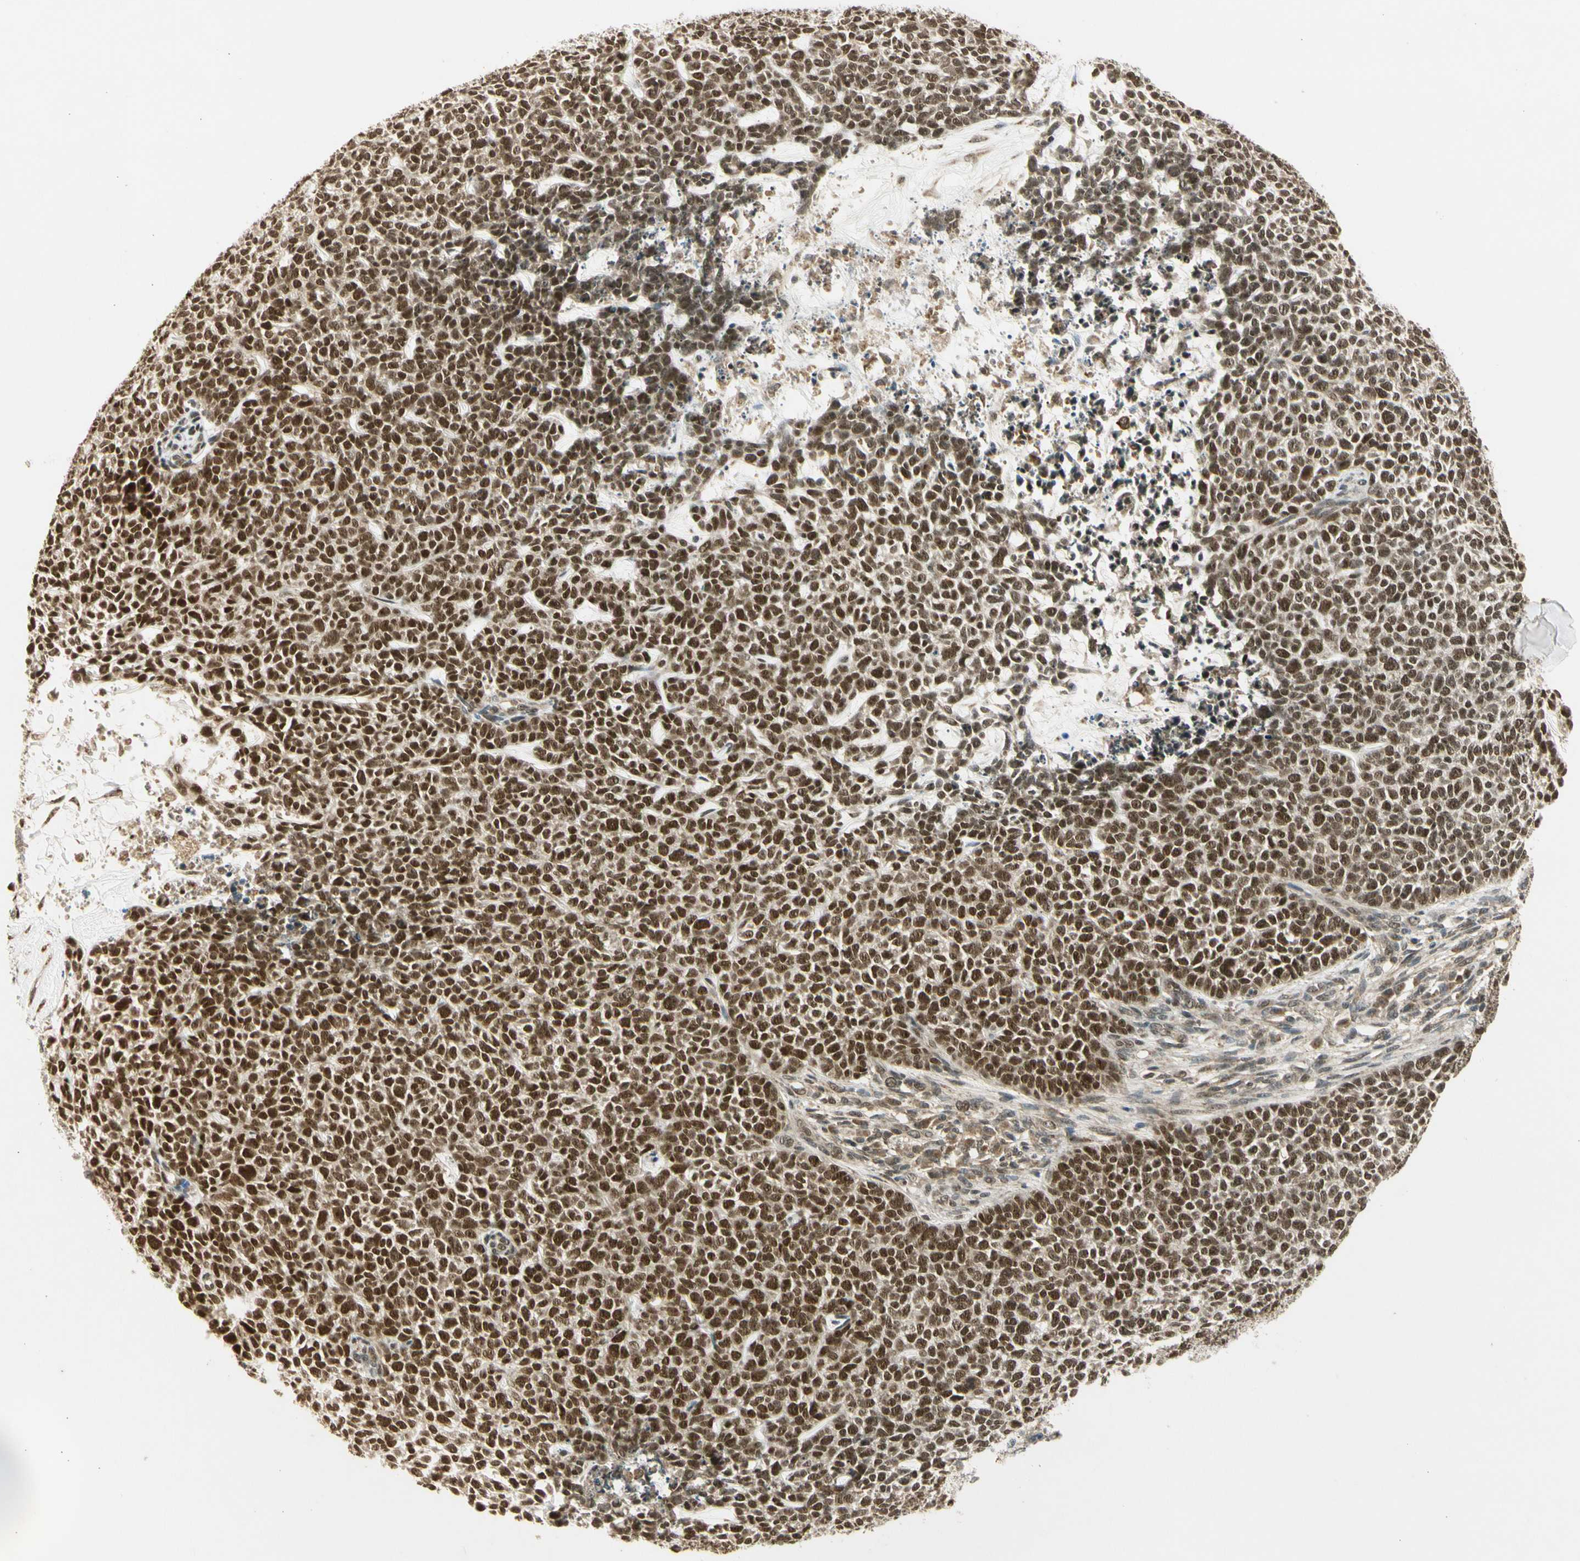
{"staining": {"intensity": "strong", "quantity": ">75%", "location": "cytoplasmic/membranous,nuclear"}, "tissue": "skin cancer", "cell_type": "Tumor cells", "image_type": "cancer", "snomed": [{"axis": "morphology", "description": "Basal cell carcinoma"}, {"axis": "topography", "description": "Skin"}], "caption": "About >75% of tumor cells in human skin cancer exhibit strong cytoplasmic/membranous and nuclear protein positivity as visualized by brown immunohistochemical staining.", "gene": "ZNF135", "patient": {"sex": "female", "age": 84}}